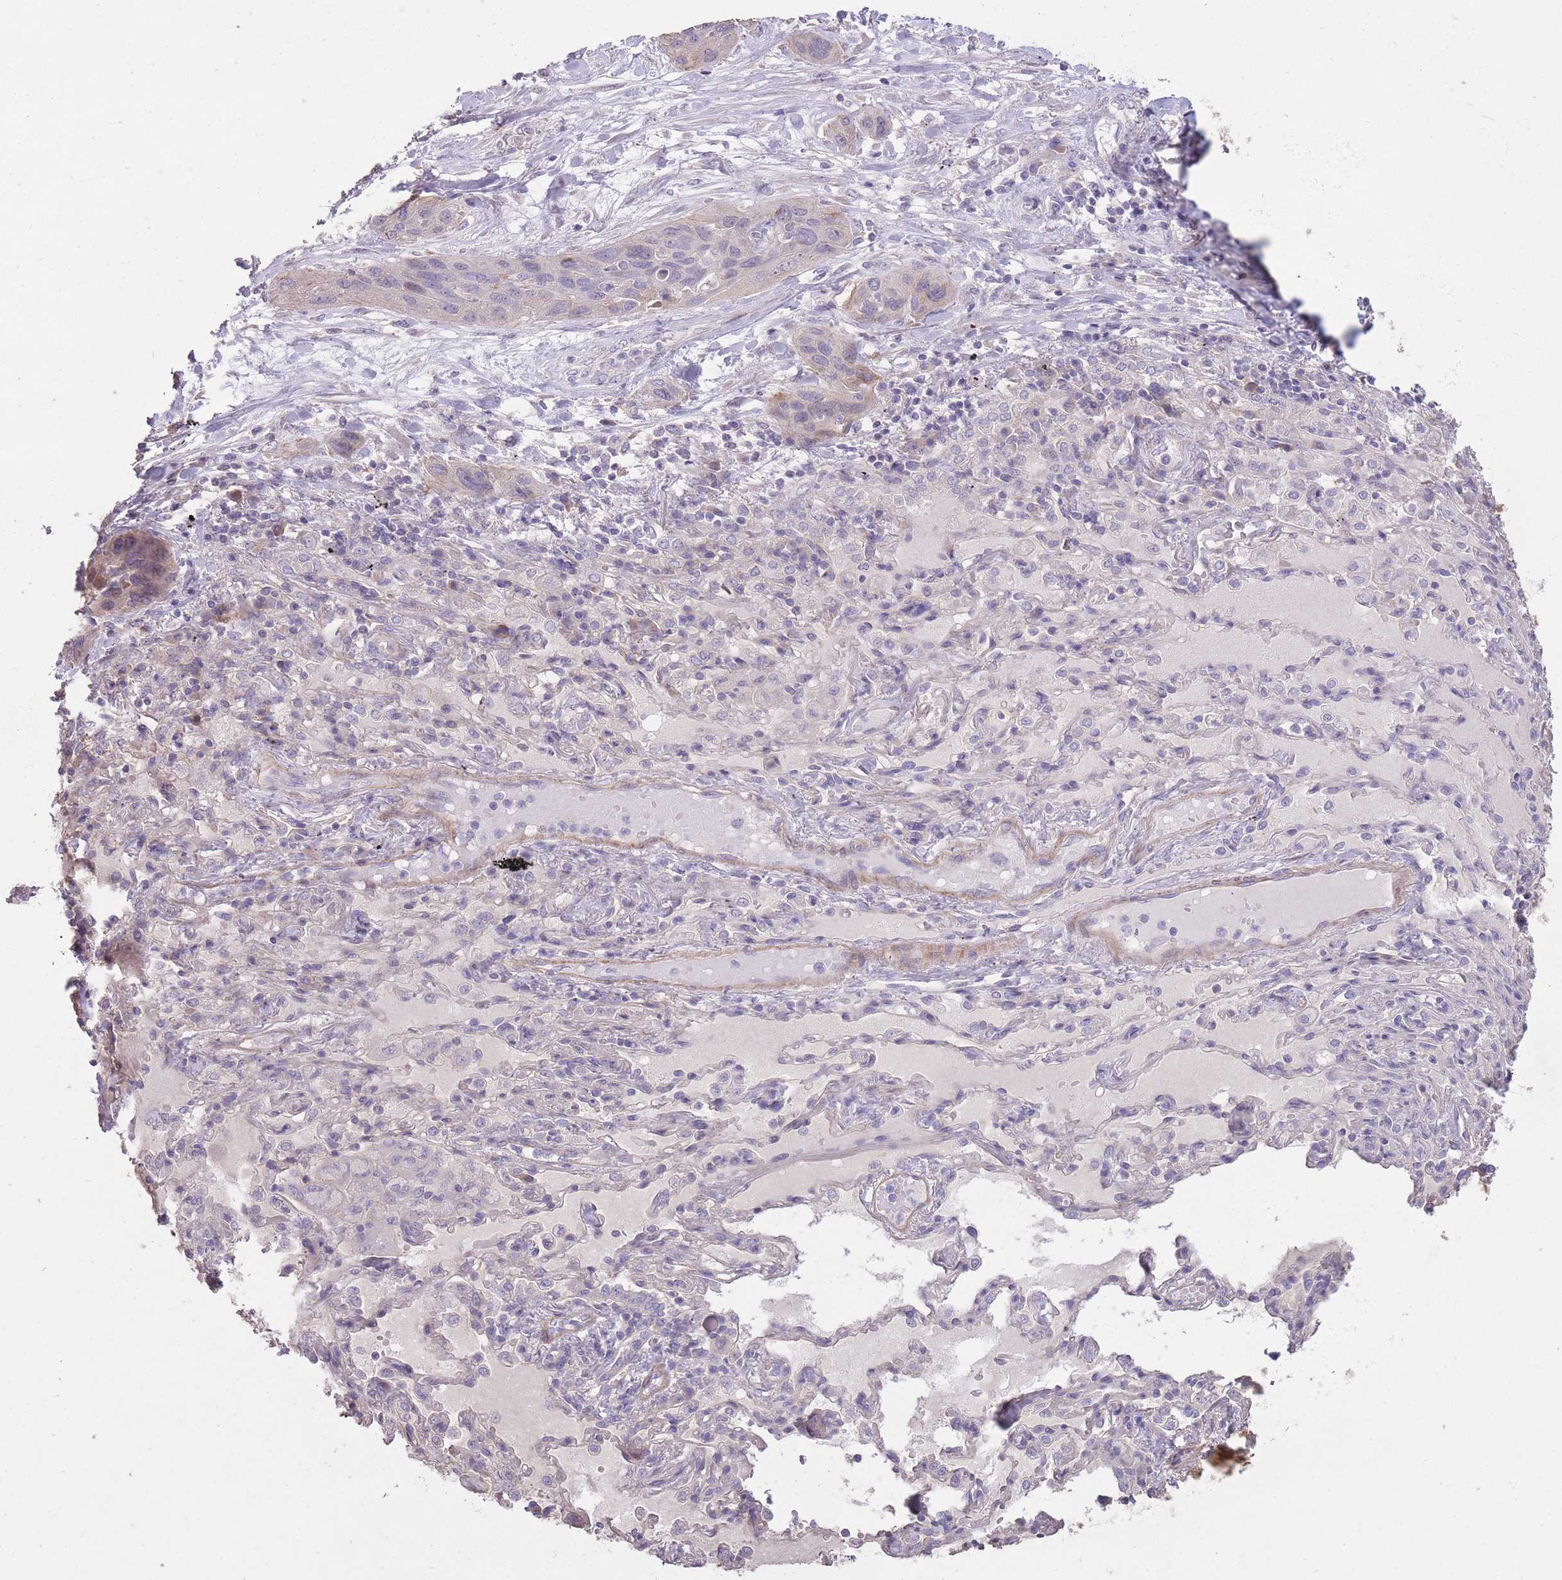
{"staining": {"intensity": "weak", "quantity": "<25%", "location": "cytoplasmic/membranous"}, "tissue": "lung cancer", "cell_type": "Tumor cells", "image_type": "cancer", "snomed": [{"axis": "morphology", "description": "Squamous cell carcinoma, NOS"}, {"axis": "topography", "description": "Lung"}], "caption": "Tumor cells are negative for protein expression in human lung cancer. Nuclei are stained in blue.", "gene": "RSPH10B", "patient": {"sex": "female", "age": 70}}